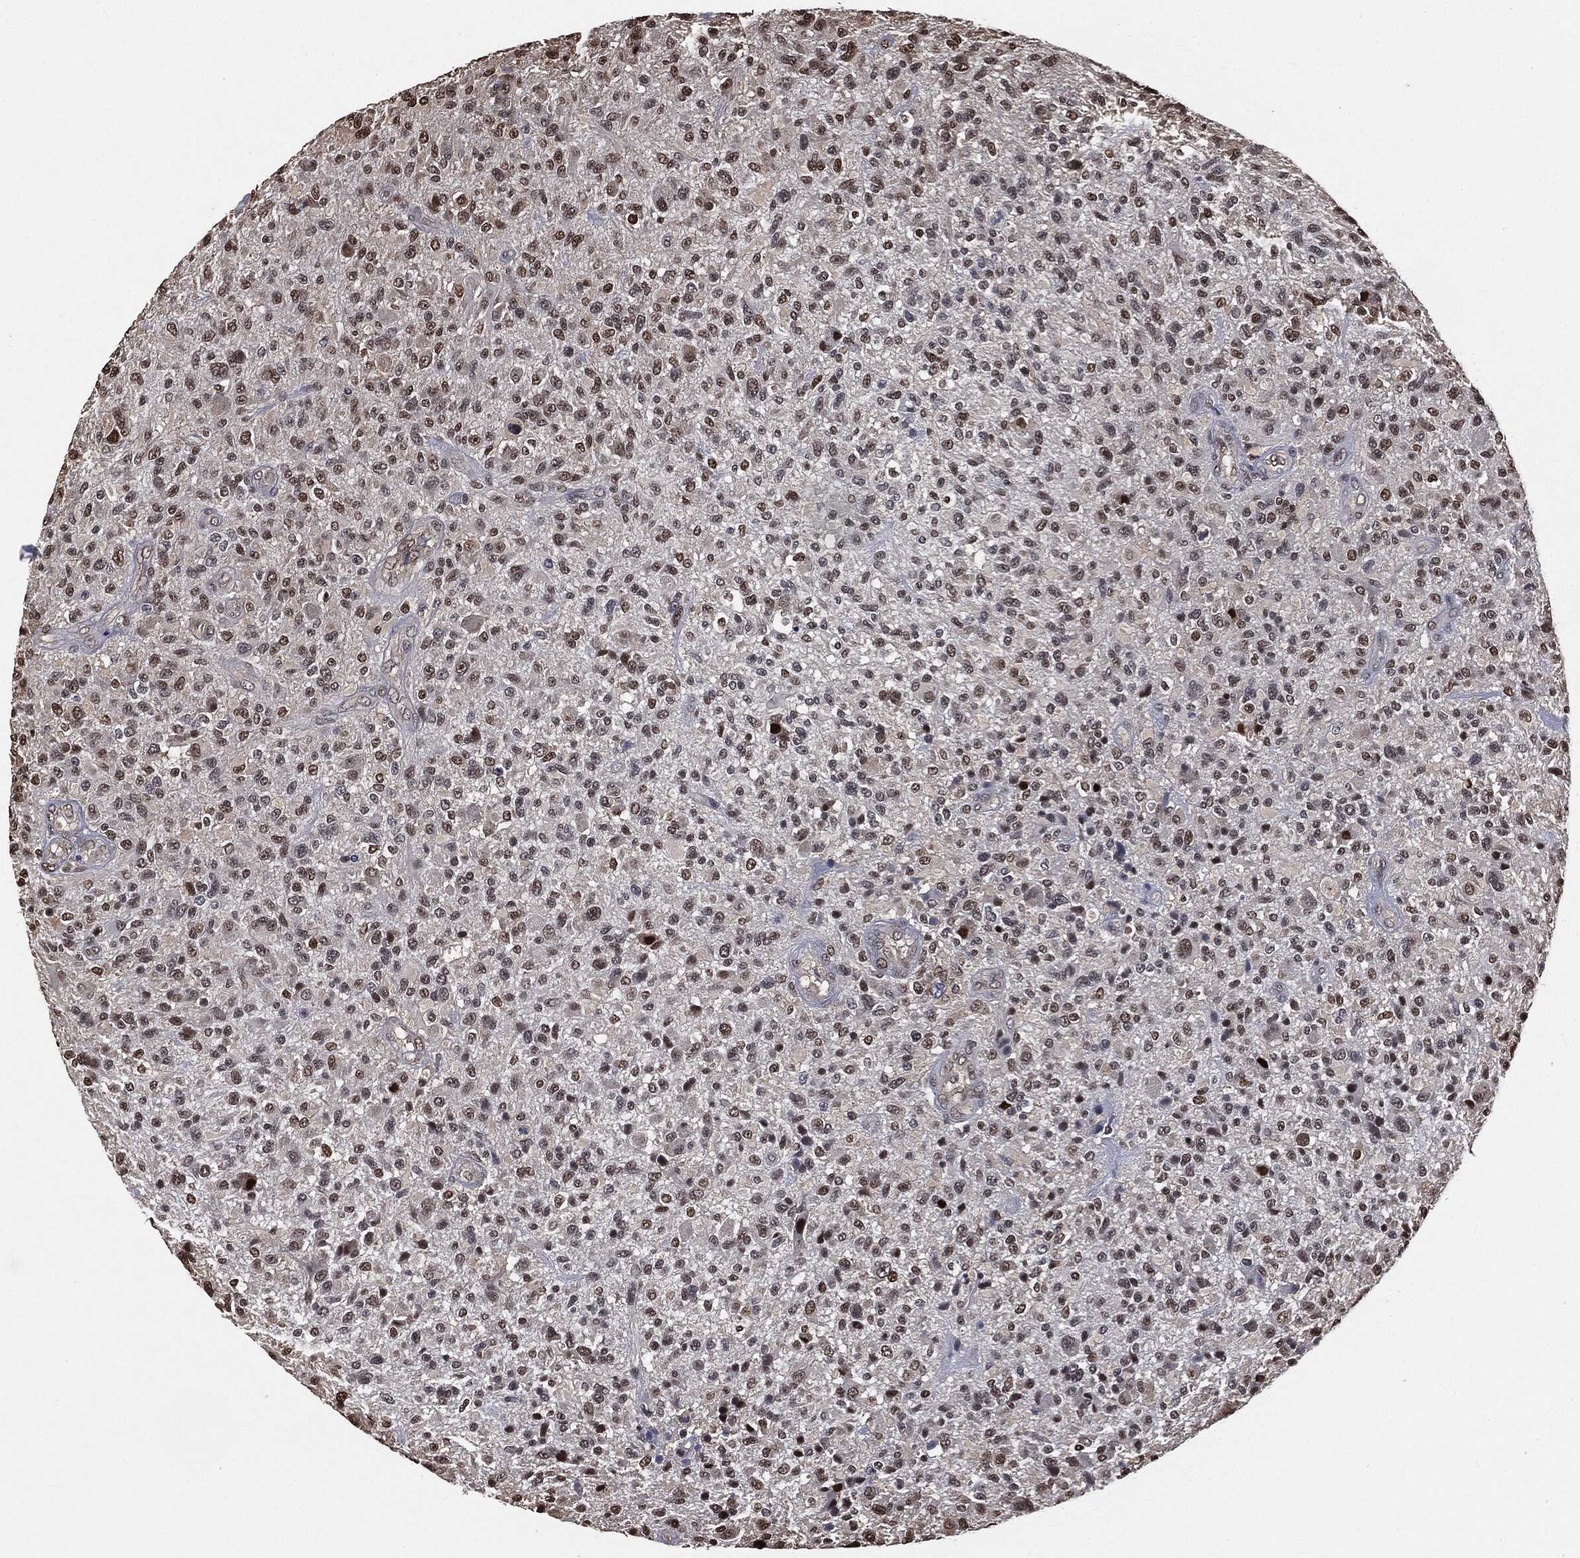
{"staining": {"intensity": "strong", "quantity": "25%-75%", "location": "nuclear"}, "tissue": "glioma", "cell_type": "Tumor cells", "image_type": "cancer", "snomed": [{"axis": "morphology", "description": "Glioma, malignant, High grade"}, {"axis": "topography", "description": "Brain"}], "caption": "About 25%-75% of tumor cells in glioma display strong nuclear protein staining as visualized by brown immunohistochemical staining.", "gene": "SHLD2", "patient": {"sex": "male", "age": 47}}